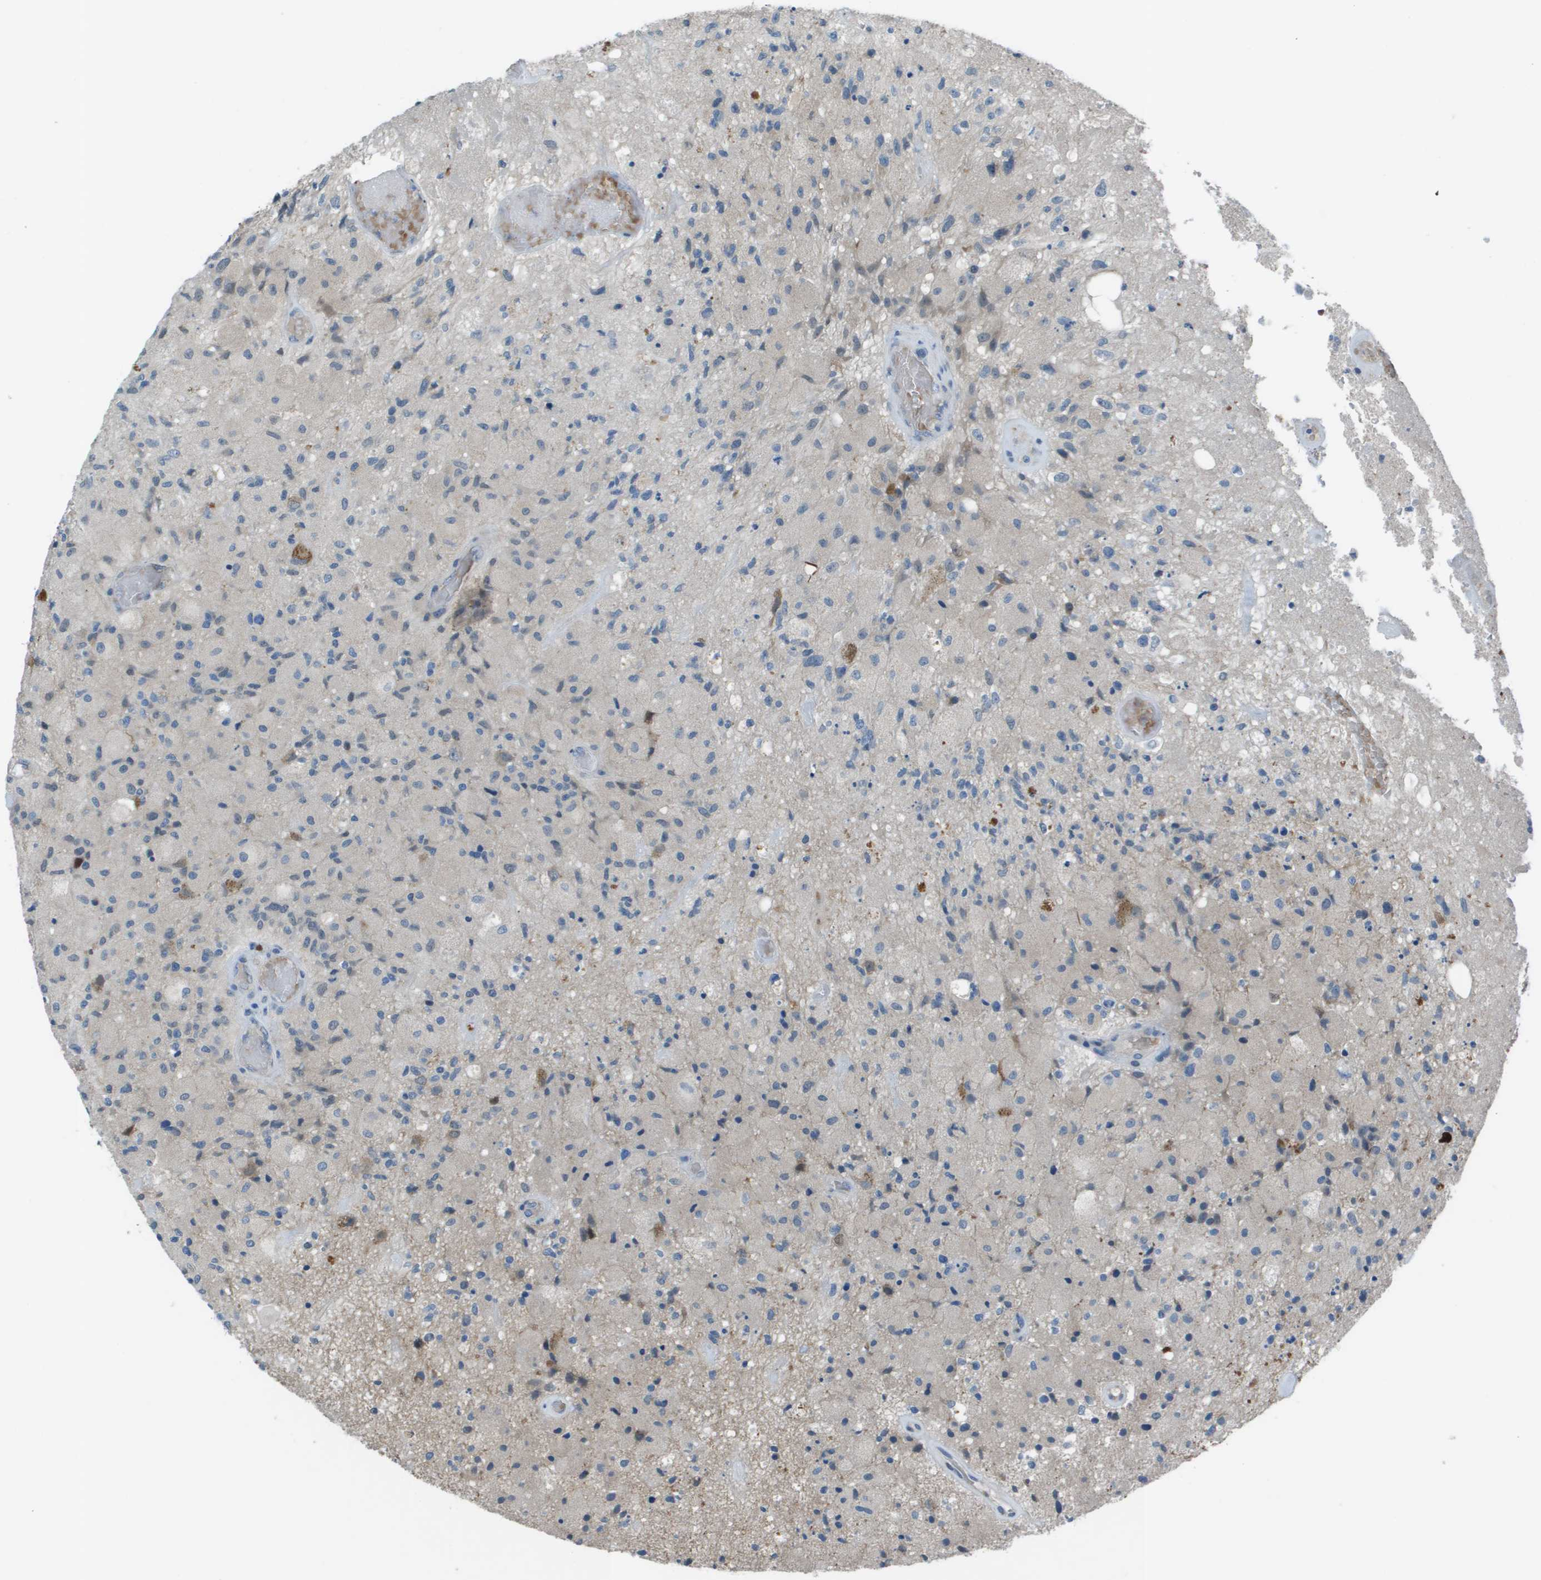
{"staining": {"intensity": "negative", "quantity": "none", "location": "none"}, "tissue": "glioma", "cell_type": "Tumor cells", "image_type": "cancer", "snomed": [{"axis": "morphology", "description": "Normal tissue, NOS"}, {"axis": "morphology", "description": "Glioma, malignant, High grade"}, {"axis": "topography", "description": "Cerebral cortex"}], "caption": "Immunohistochemistry (IHC) histopathology image of neoplastic tissue: human glioma stained with DAB displays no significant protein positivity in tumor cells.", "gene": "CAMK4", "patient": {"sex": "male", "age": 77}}